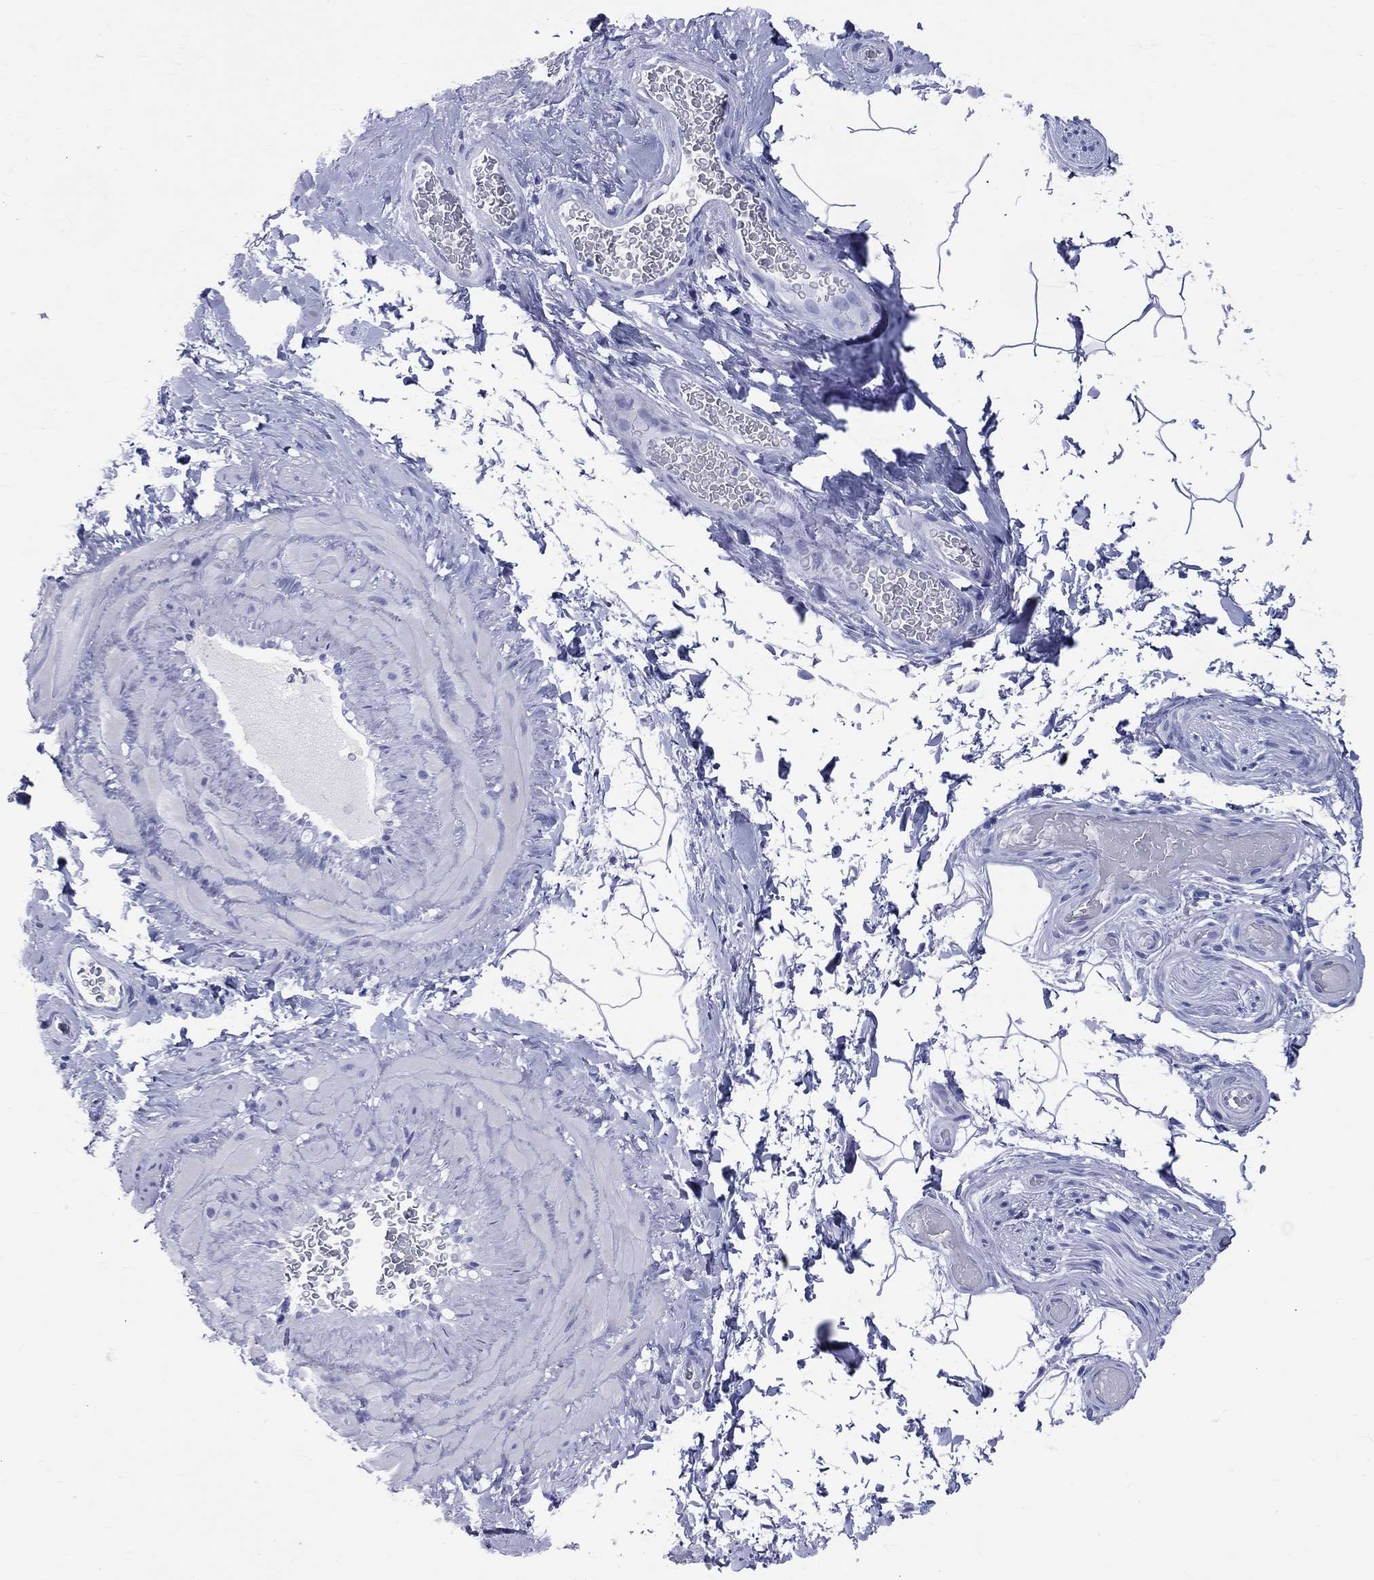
{"staining": {"intensity": "negative", "quantity": "none", "location": "none"}, "tissue": "adipose tissue", "cell_type": "Adipocytes", "image_type": "normal", "snomed": [{"axis": "morphology", "description": "Normal tissue, NOS"}, {"axis": "topography", "description": "Soft tissue"}, {"axis": "topography", "description": "Vascular tissue"}], "caption": "Micrograph shows no significant protein expression in adipocytes of normal adipose tissue.", "gene": "CYLC1", "patient": {"sex": "male", "age": 41}}